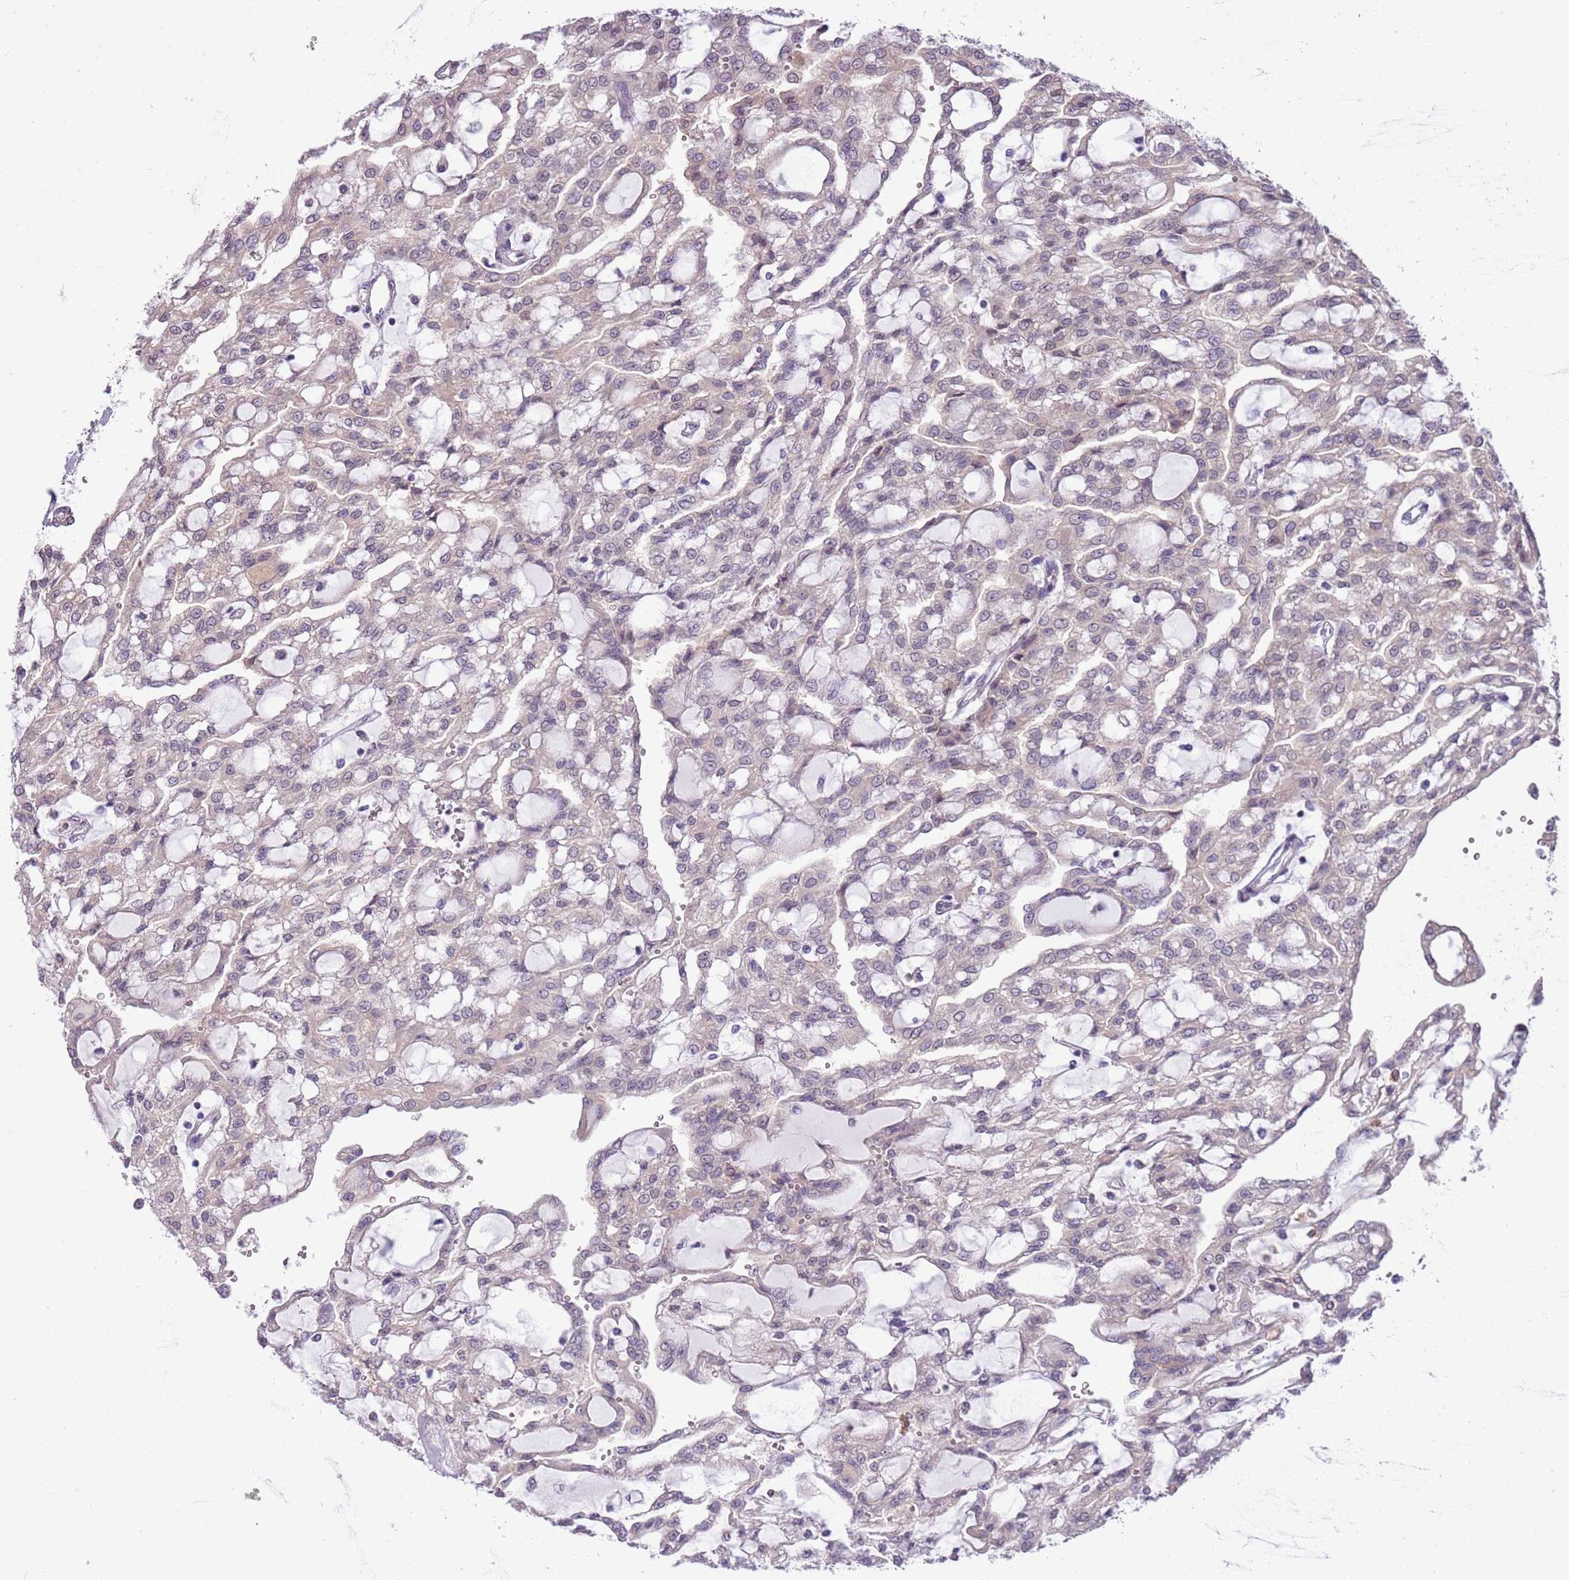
{"staining": {"intensity": "negative", "quantity": "none", "location": "none"}, "tissue": "renal cancer", "cell_type": "Tumor cells", "image_type": "cancer", "snomed": [{"axis": "morphology", "description": "Adenocarcinoma, NOS"}, {"axis": "topography", "description": "Kidney"}], "caption": "Immunohistochemical staining of renal cancer (adenocarcinoma) reveals no significant staining in tumor cells.", "gene": "DHX32", "patient": {"sex": "male", "age": 63}}